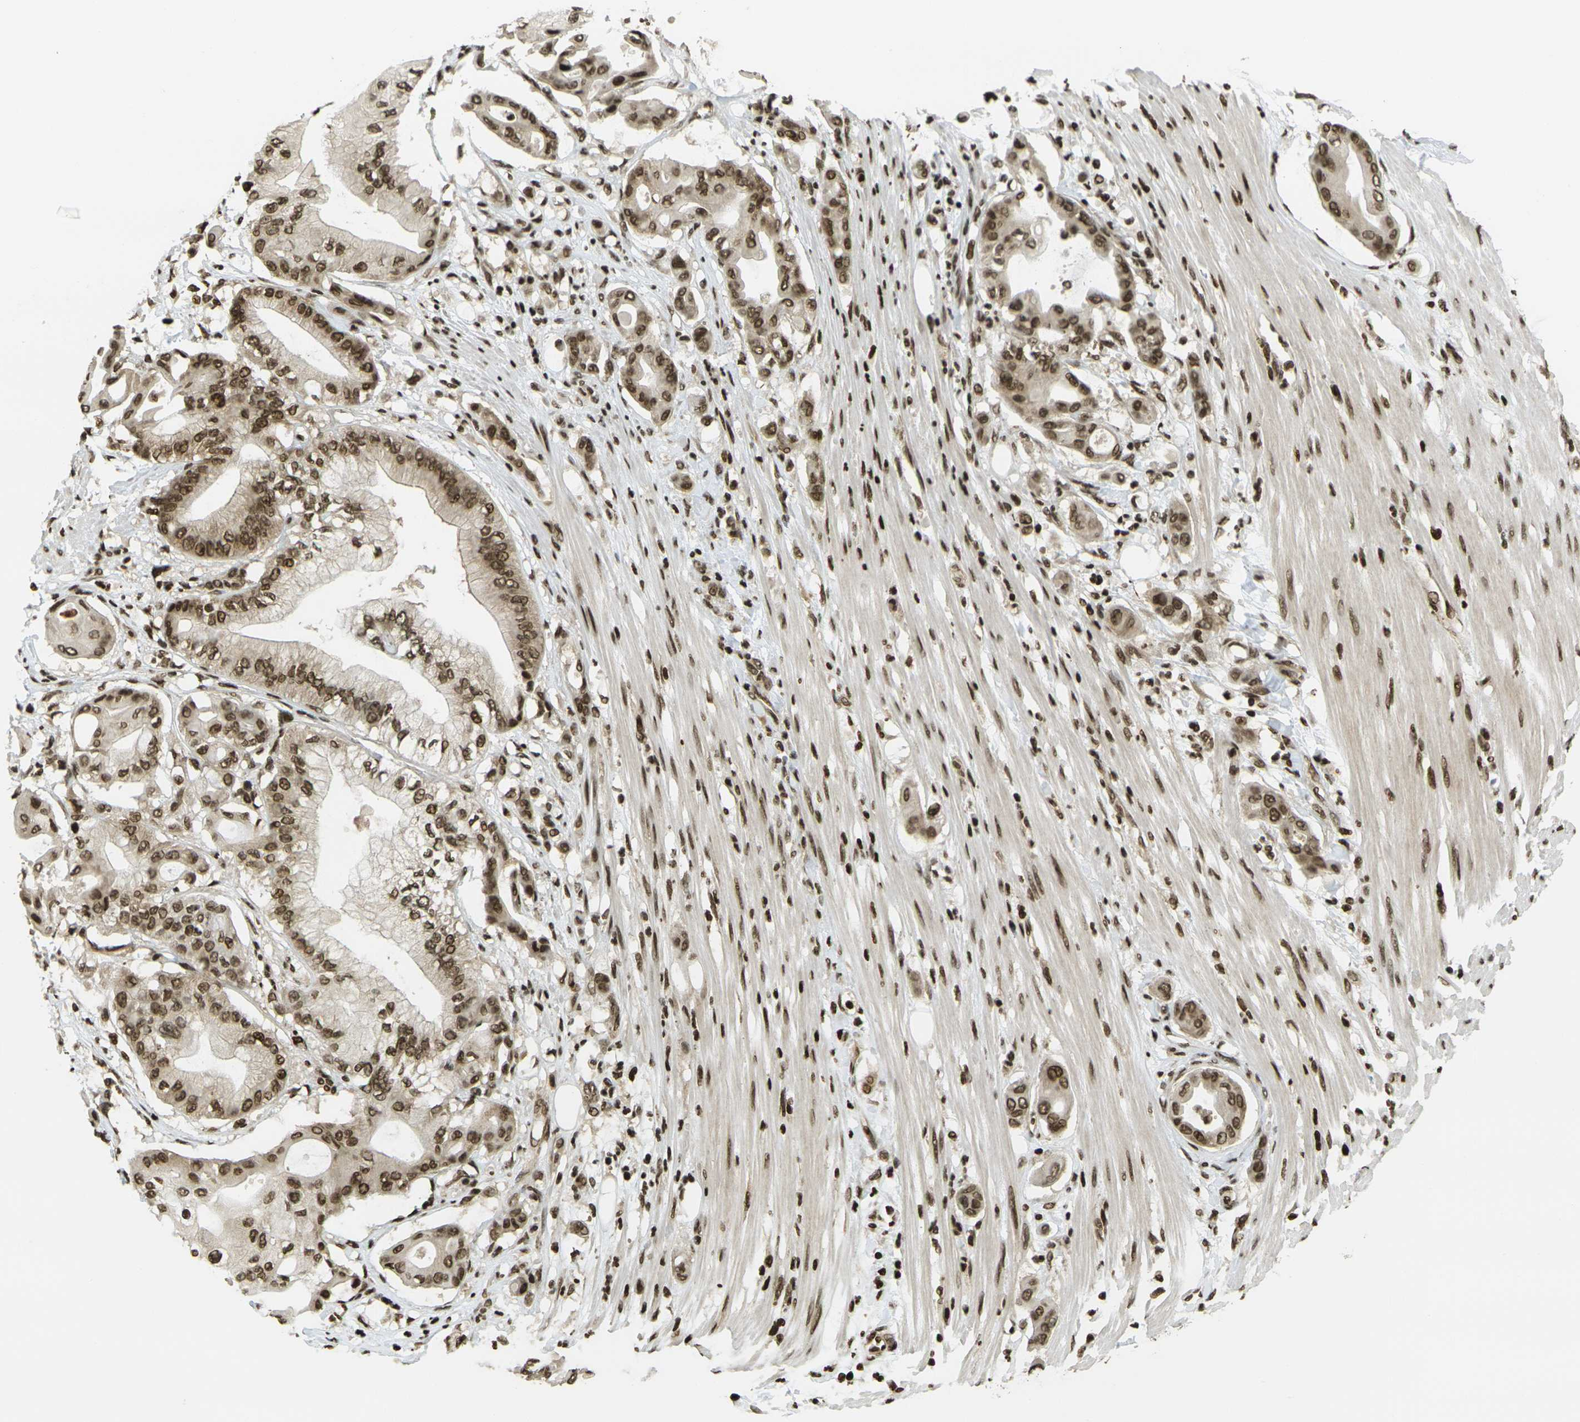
{"staining": {"intensity": "moderate", "quantity": ">75%", "location": "cytoplasmic/membranous,nuclear"}, "tissue": "pancreatic cancer", "cell_type": "Tumor cells", "image_type": "cancer", "snomed": [{"axis": "morphology", "description": "Adenocarcinoma, NOS"}, {"axis": "morphology", "description": "Adenocarcinoma, metastatic, NOS"}, {"axis": "topography", "description": "Lymph node"}, {"axis": "topography", "description": "Pancreas"}, {"axis": "topography", "description": "Duodenum"}], "caption": "A brown stain highlights moderate cytoplasmic/membranous and nuclear staining of a protein in human pancreatic cancer (adenocarcinoma) tumor cells.", "gene": "RUVBL2", "patient": {"sex": "female", "age": 64}}